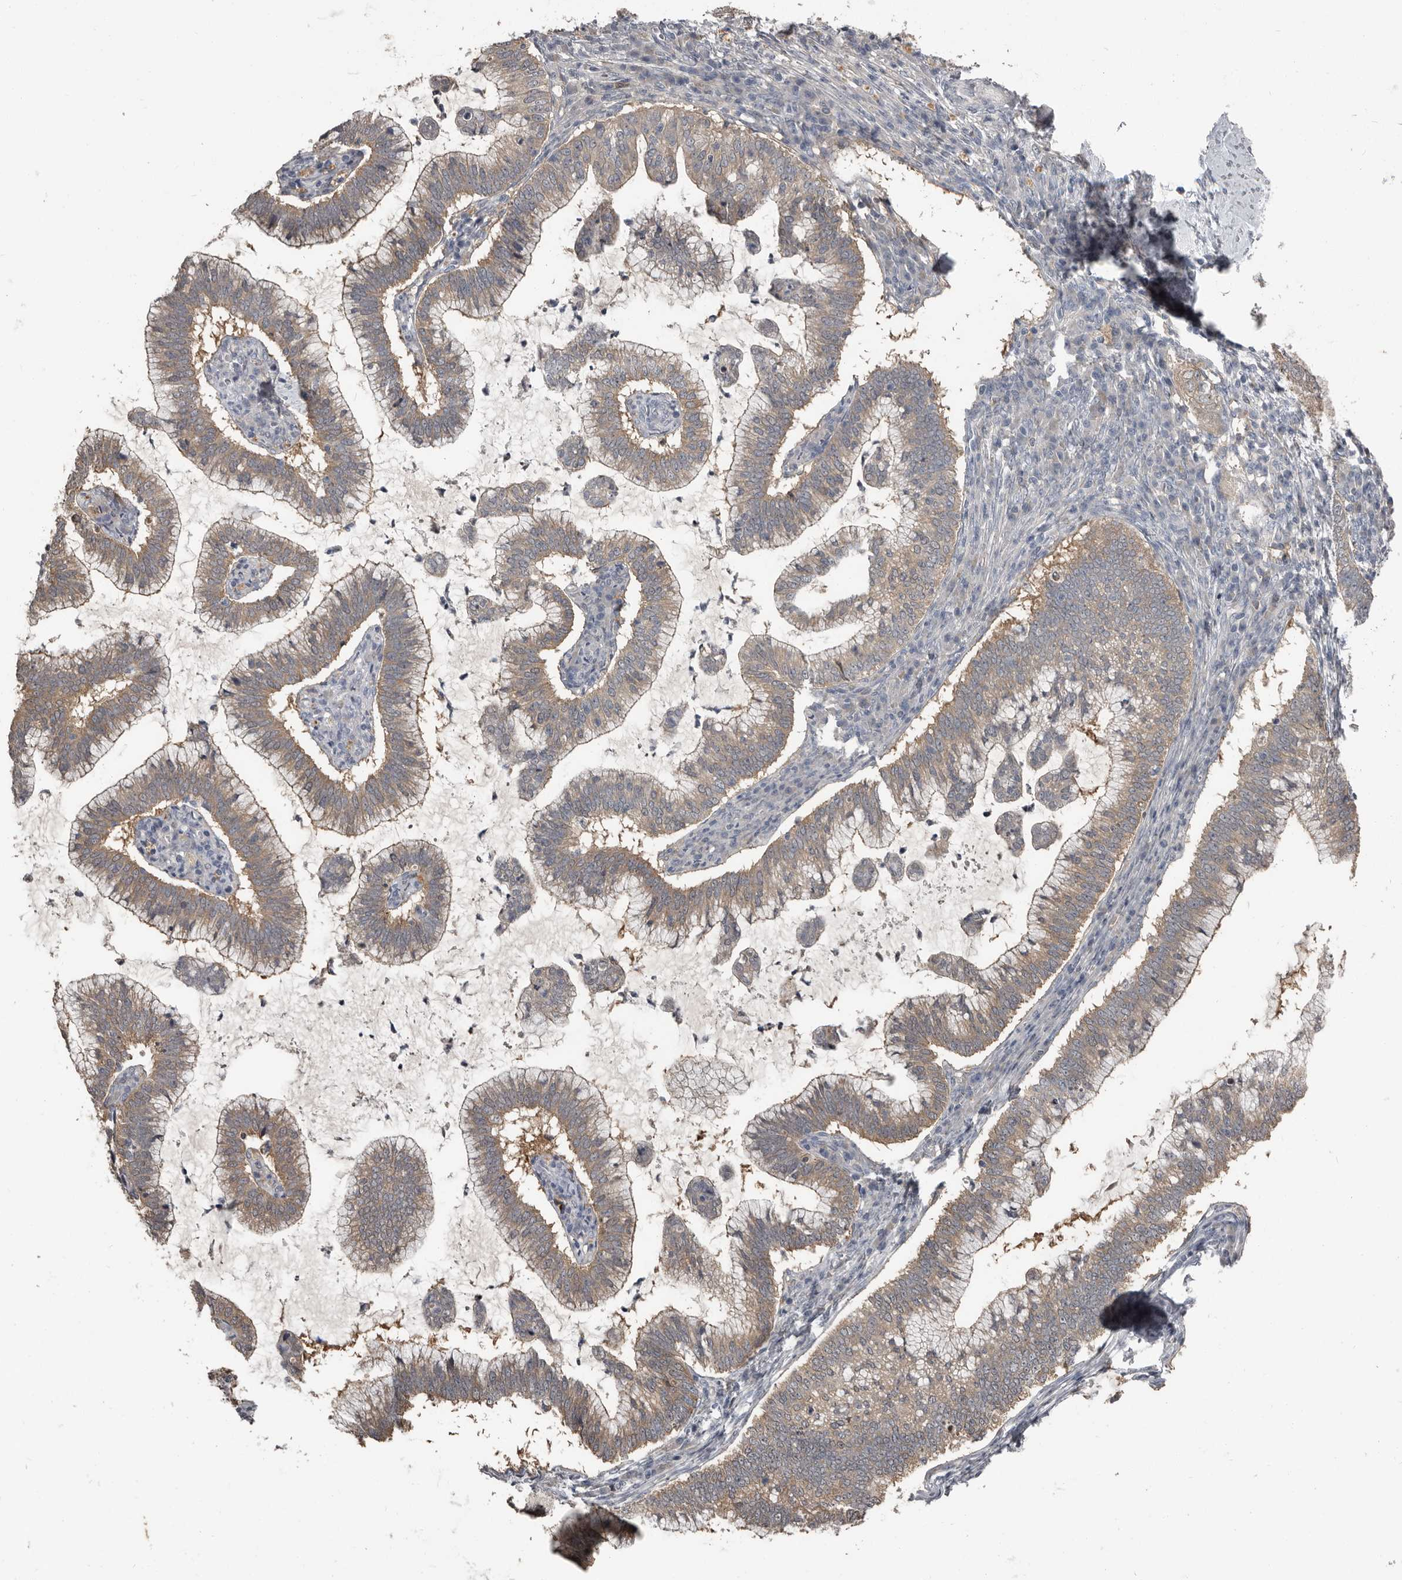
{"staining": {"intensity": "moderate", "quantity": ">75%", "location": "cytoplasmic/membranous"}, "tissue": "cervical cancer", "cell_type": "Tumor cells", "image_type": "cancer", "snomed": [{"axis": "morphology", "description": "Adenocarcinoma, NOS"}, {"axis": "topography", "description": "Cervix"}], "caption": "Moderate cytoplasmic/membranous staining is identified in approximately >75% of tumor cells in cervical cancer (adenocarcinoma).", "gene": "KCNJ8", "patient": {"sex": "female", "age": 36}}